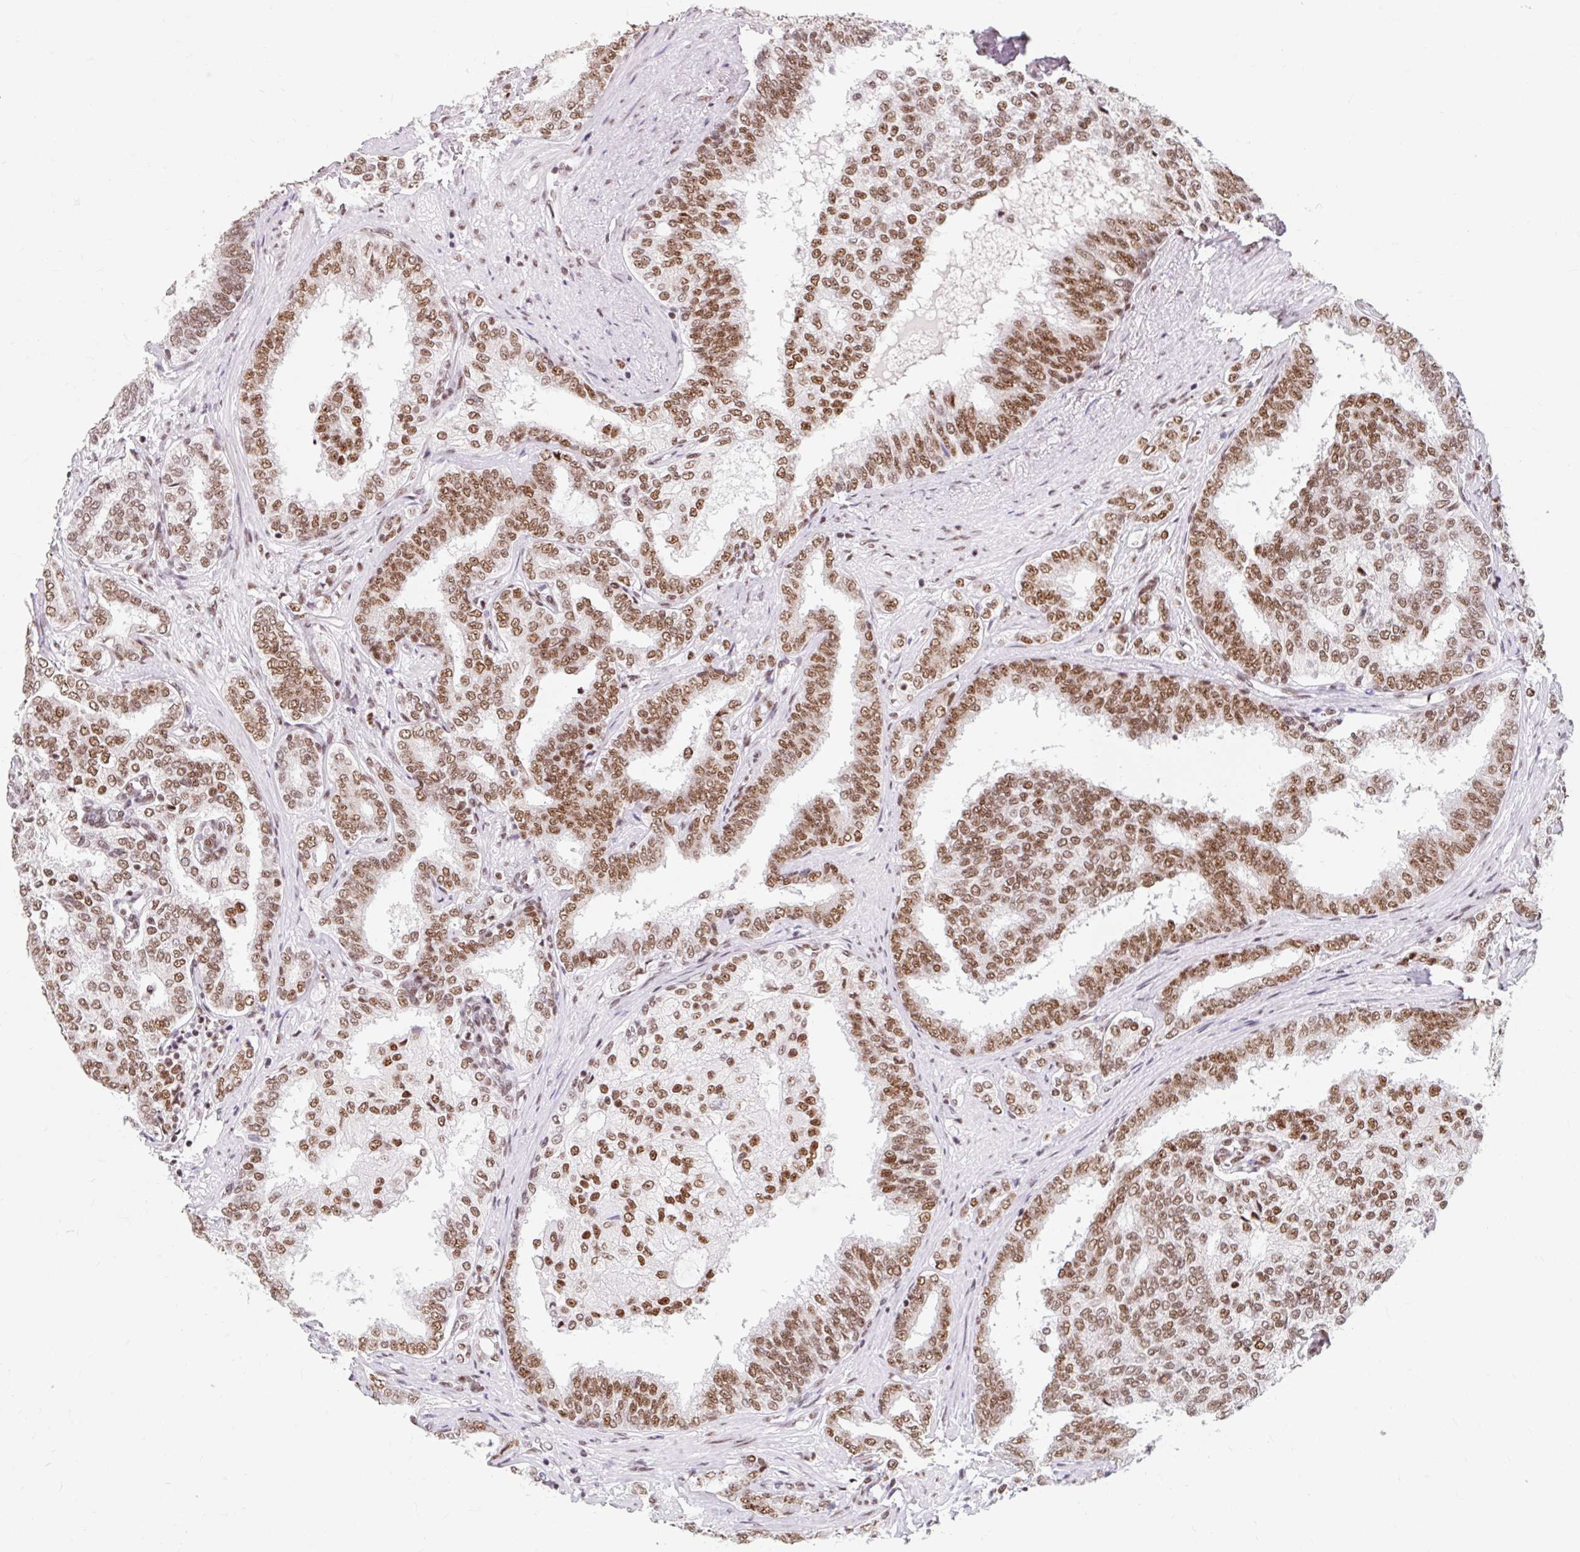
{"staining": {"intensity": "moderate", "quantity": ">75%", "location": "nuclear"}, "tissue": "prostate cancer", "cell_type": "Tumor cells", "image_type": "cancer", "snomed": [{"axis": "morphology", "description": "Adenocarcinoma, High grade"}, {"axis": "topography", "description": "Prostate"}], "caption": "This is an image of immunohistochemistry (IHC) staining of prostate cancer (adenocarcinoma (high-grade)), which shows moderate expression in the nuclear of tumor cells.", "gene": "SRSF10", "patient": {"sex": "male", "age": 72}}